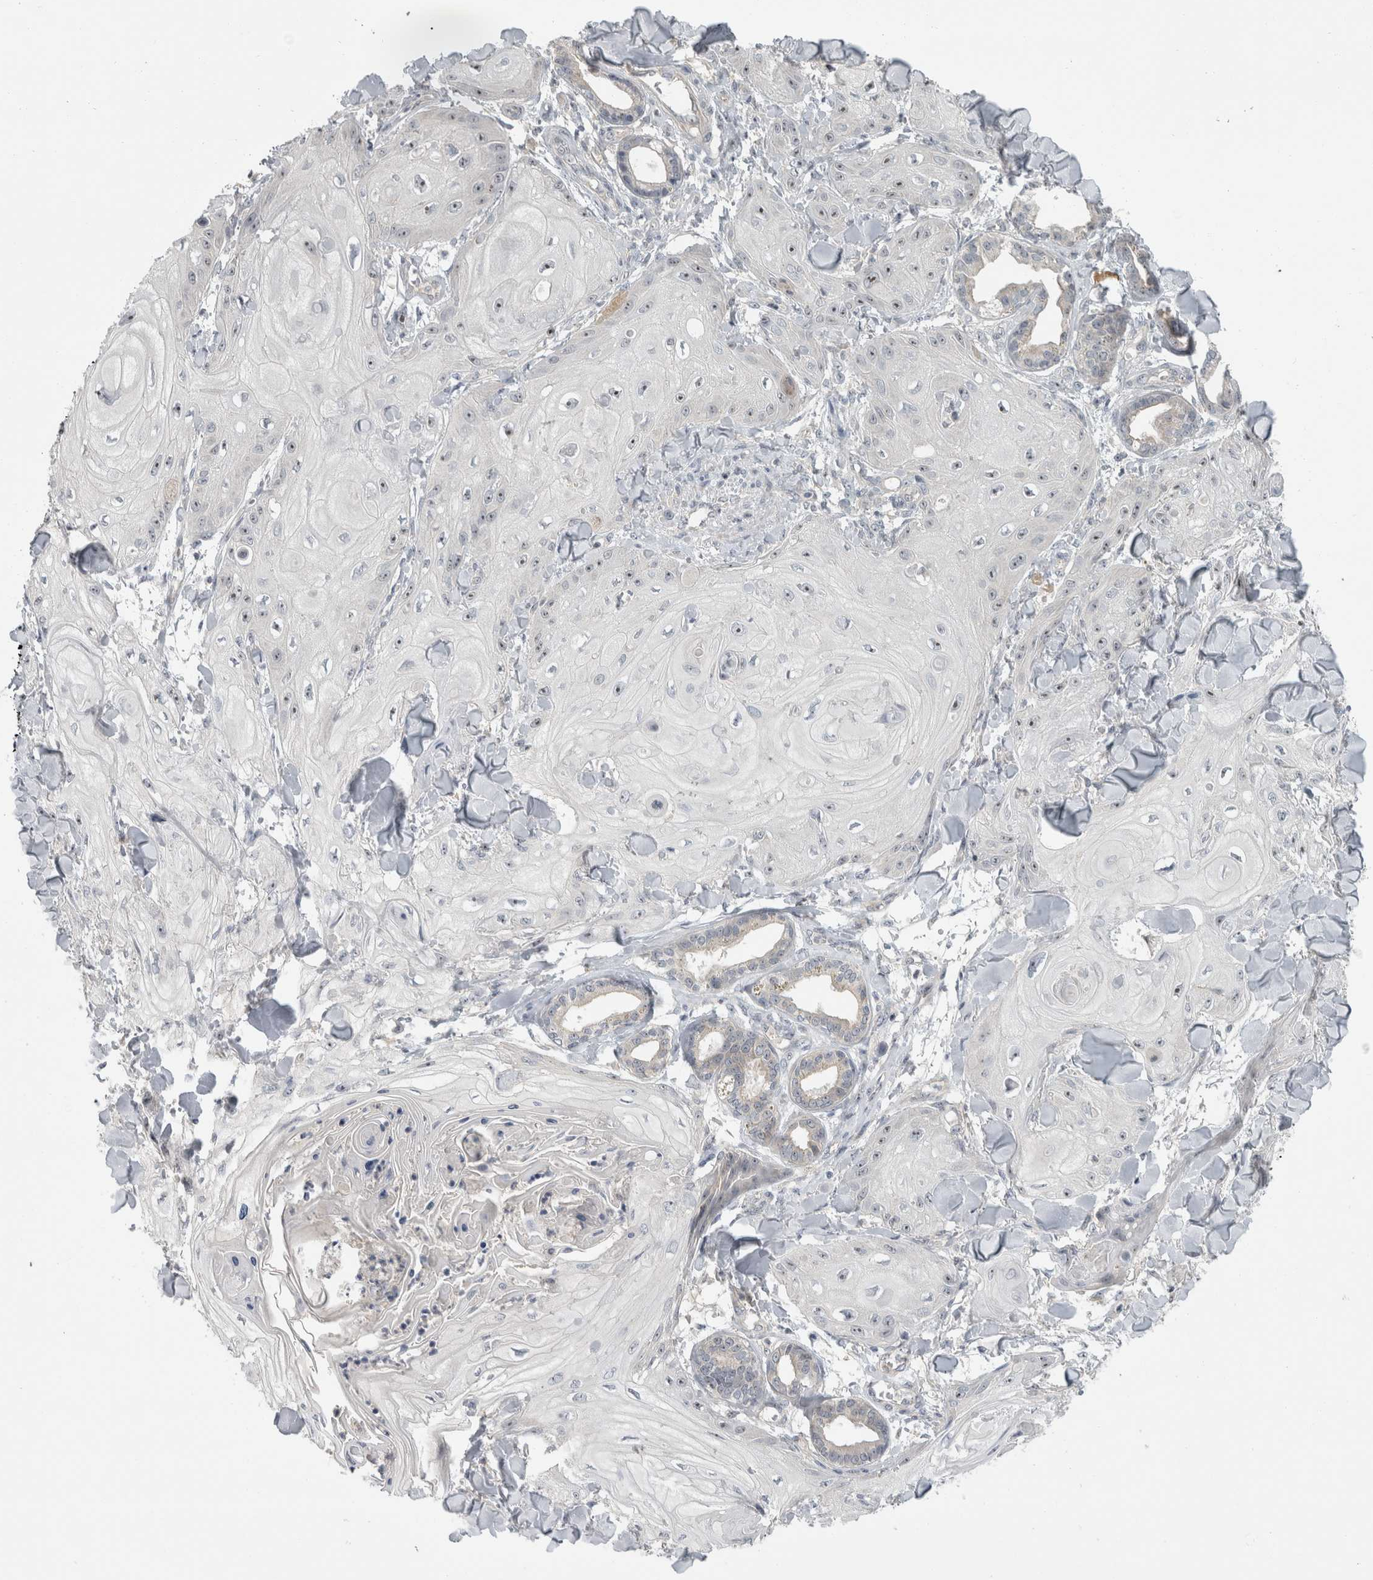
{"staining": {"intensity": "weak", "quantity": "<25%", "location": "nuclear"}, "tissue": "skin cancer", "cell_type": "Tumor cells", "image_type": "cancer", "snomed": [{"axis": "morphology", "description": "Squamous cell carcinoma, NOS"}, {"axis": "topography", "description": "Skin"}], "caption": "The IHC photomicrograph has no significant positivity in tumor cells of squamous cell carcinoma (skin) tissue.", "gene": "RBM28", "patient": {"sex": "male", "age": 74}}